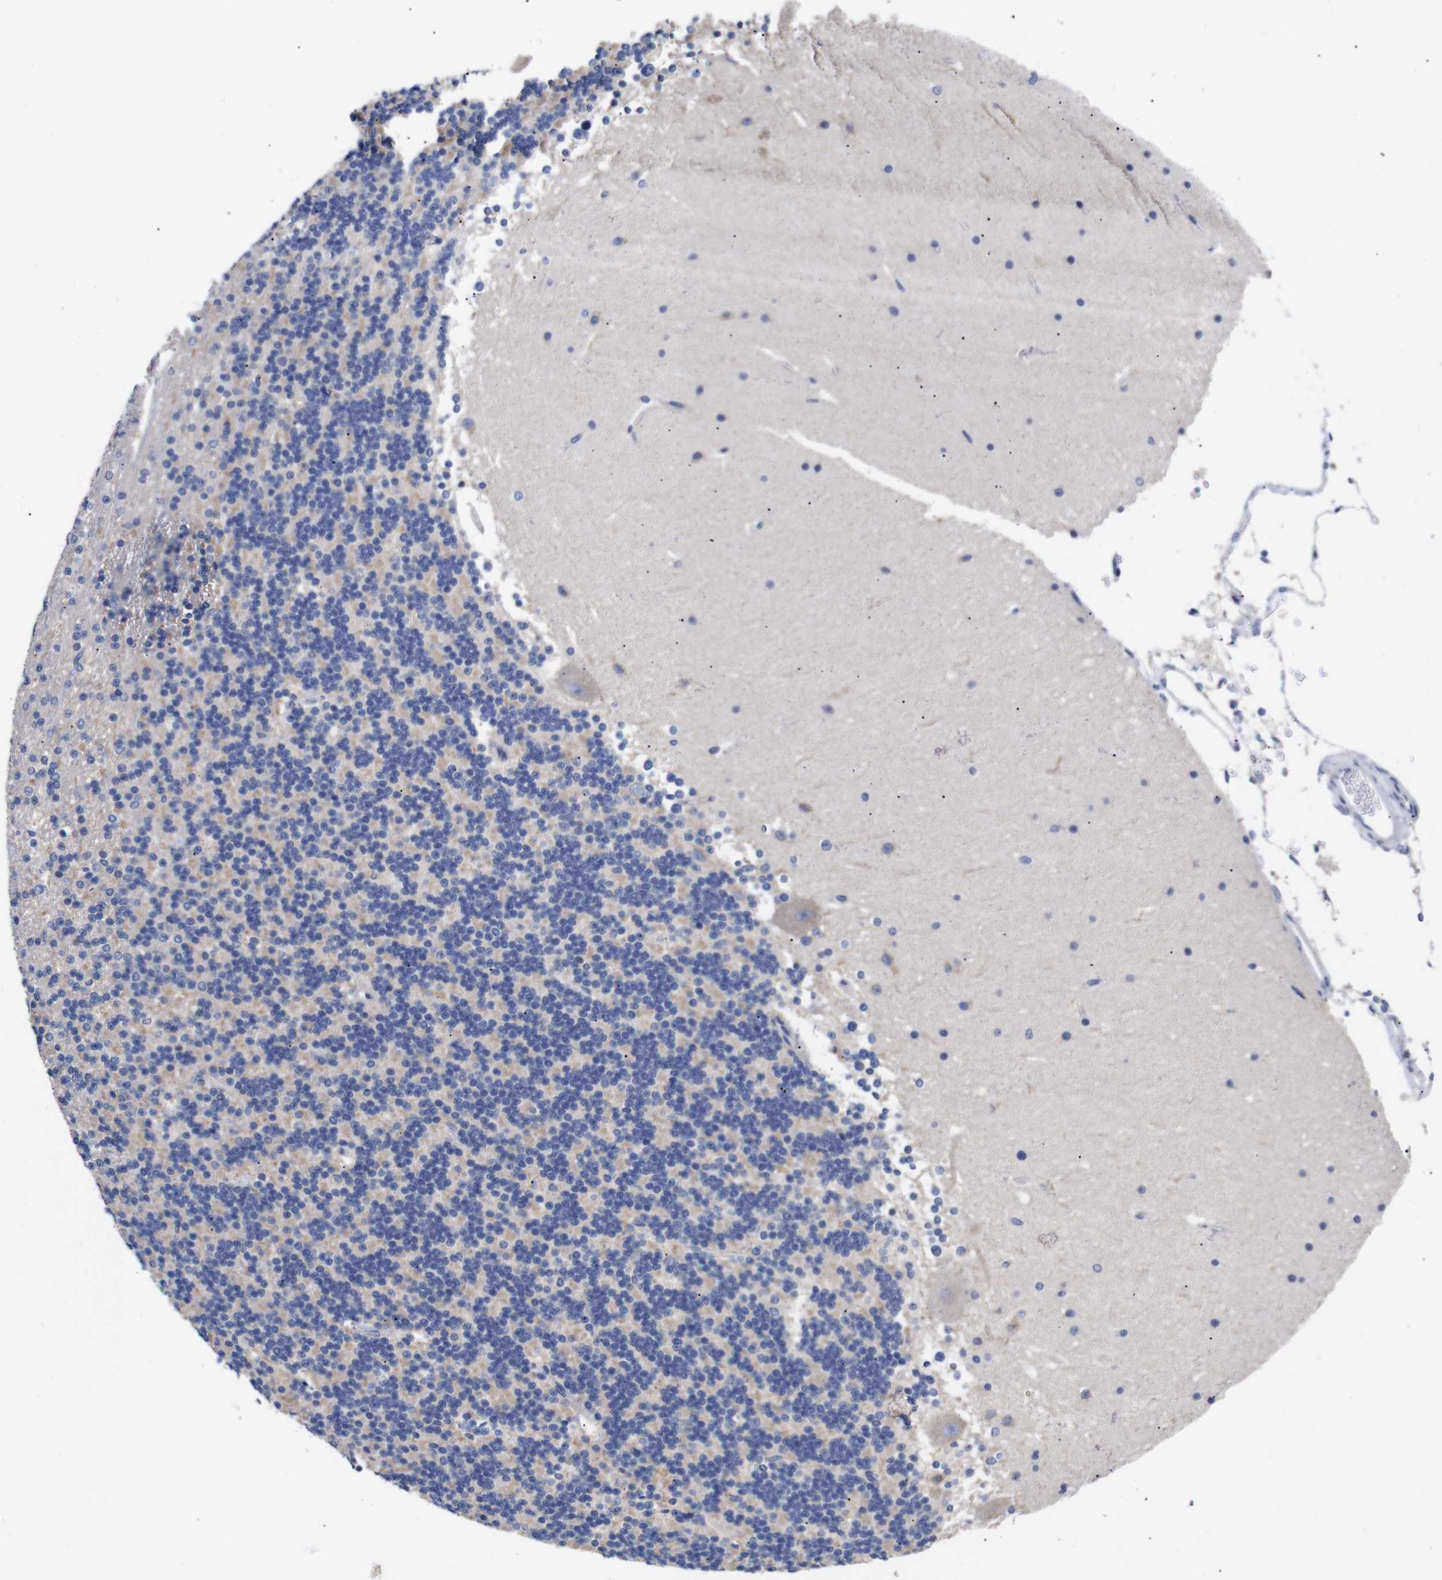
{"staining": {"intensity": "negative", "quantity": "none", "location": "none"}, "tissue": "cerebellum", "cell_type": "Cells in granular layer", "image_type": "normal", "snomed": [{"axis": "morphology", "description": "Normal tissue, NOS"}, {"axis": "topography", "description": "Cerebellum"}], "caption": "This micrograph is of unremarkable cerebellum stained with immunohistochemistry (IHC) to label a protein in brown with the nuclei are counter-stained blue. There is no positivity in cells in granular layer. Nuclei are stained in blue.", "gene": "OPN3", "patient": {"sex": "female", "age": 19}}